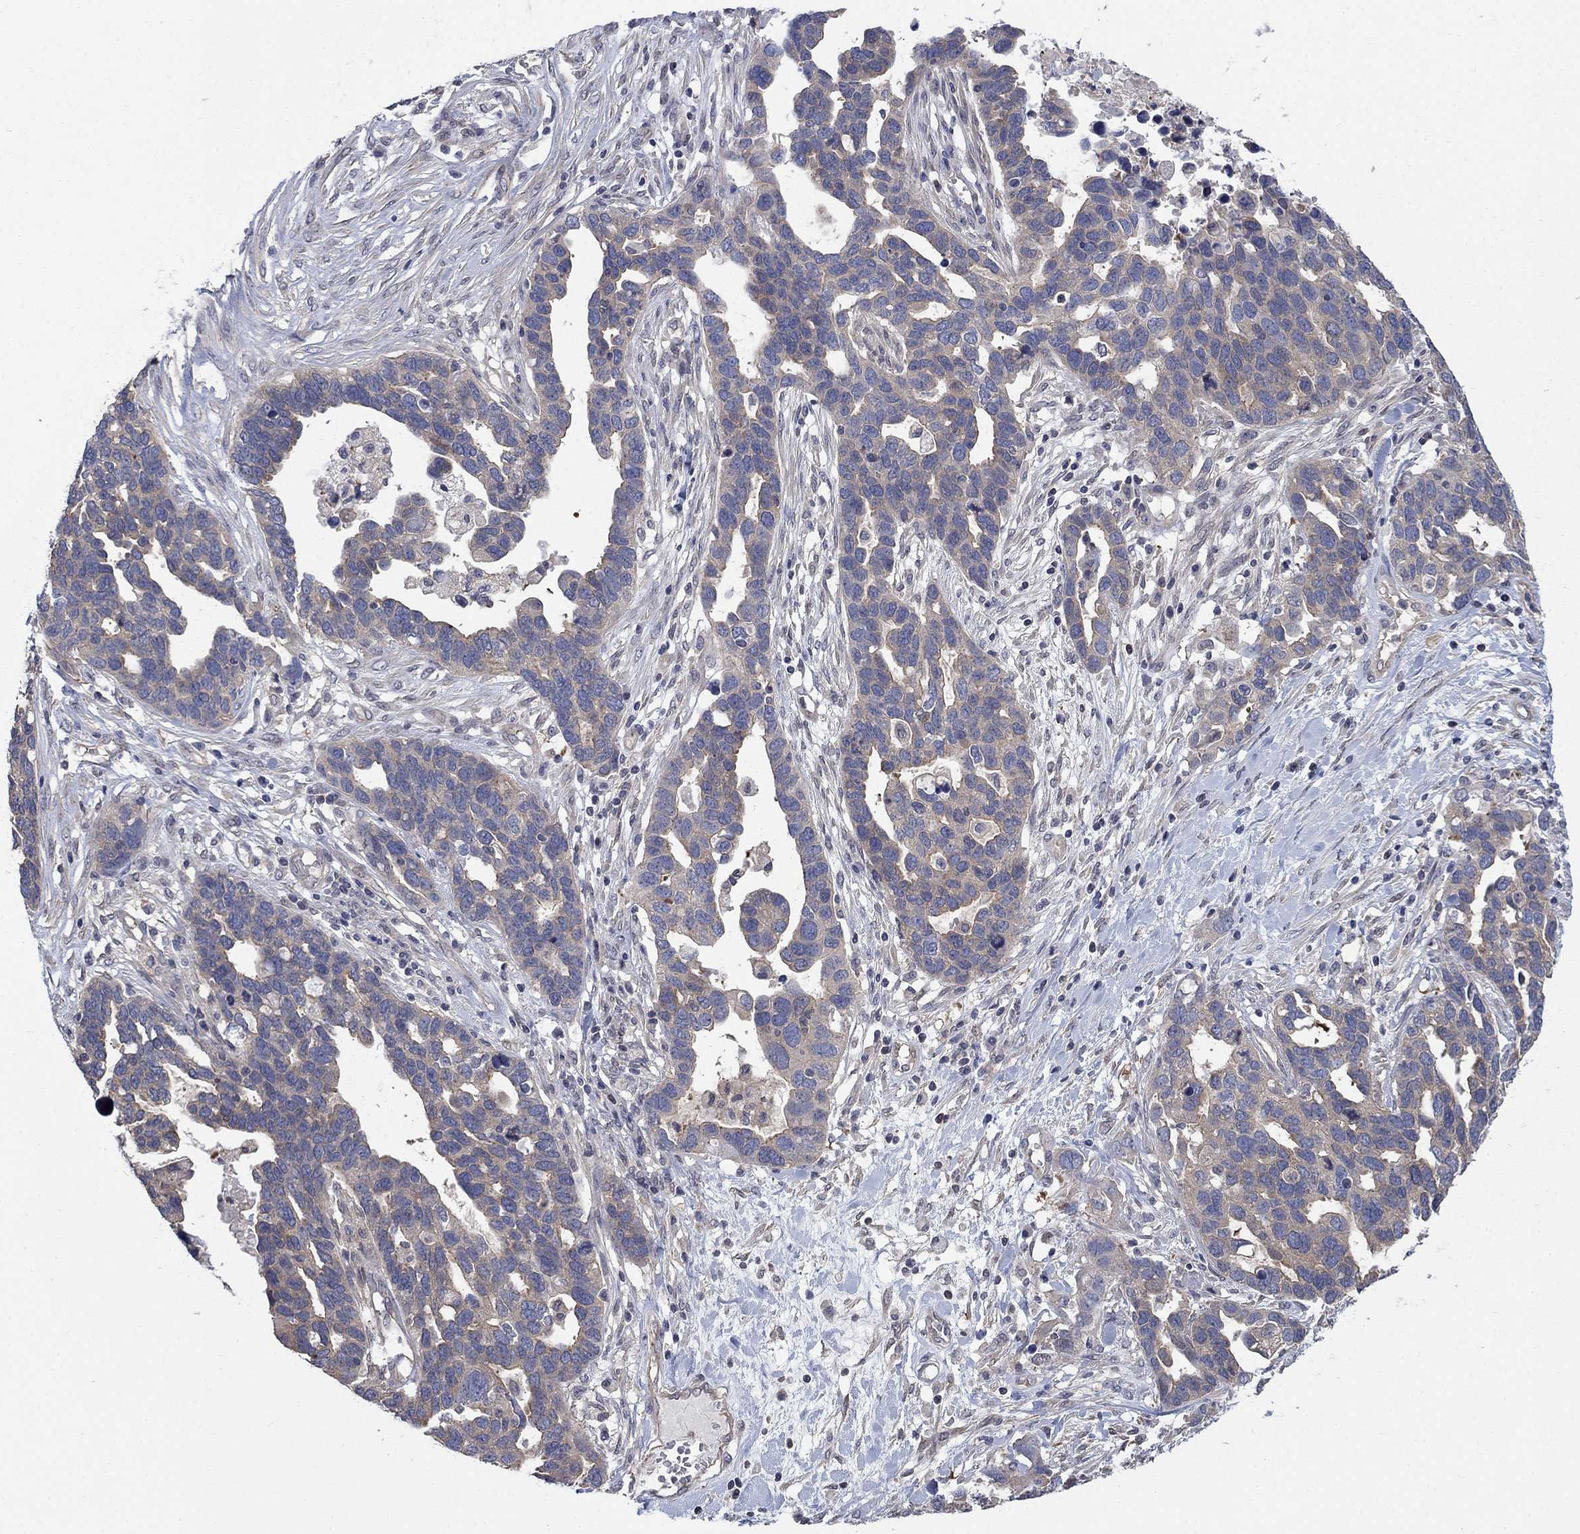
{"staining": {"intensity": "negative", "quantity": "none", "location": "none"}, "tissue": "ovarian cancer", "cell_type": "Tumor cells", "image_type": "cancer", "snomed": [{"axis": "morphology", "description": "Cystadenocarcinoma, serous, NOS"}, {"axis": "topography", "description": "Ovary"}], "caption": "Ovarian serous cystadenocarcinoma was stained to show a protein in brown. There is no significant staining in tumor cells. (Brightfield microscopy of DAB immunohistochemistry (IHC) at high magnification).", "gene": "PDZD2", "patient": {"sex": "female", "age": 54}}